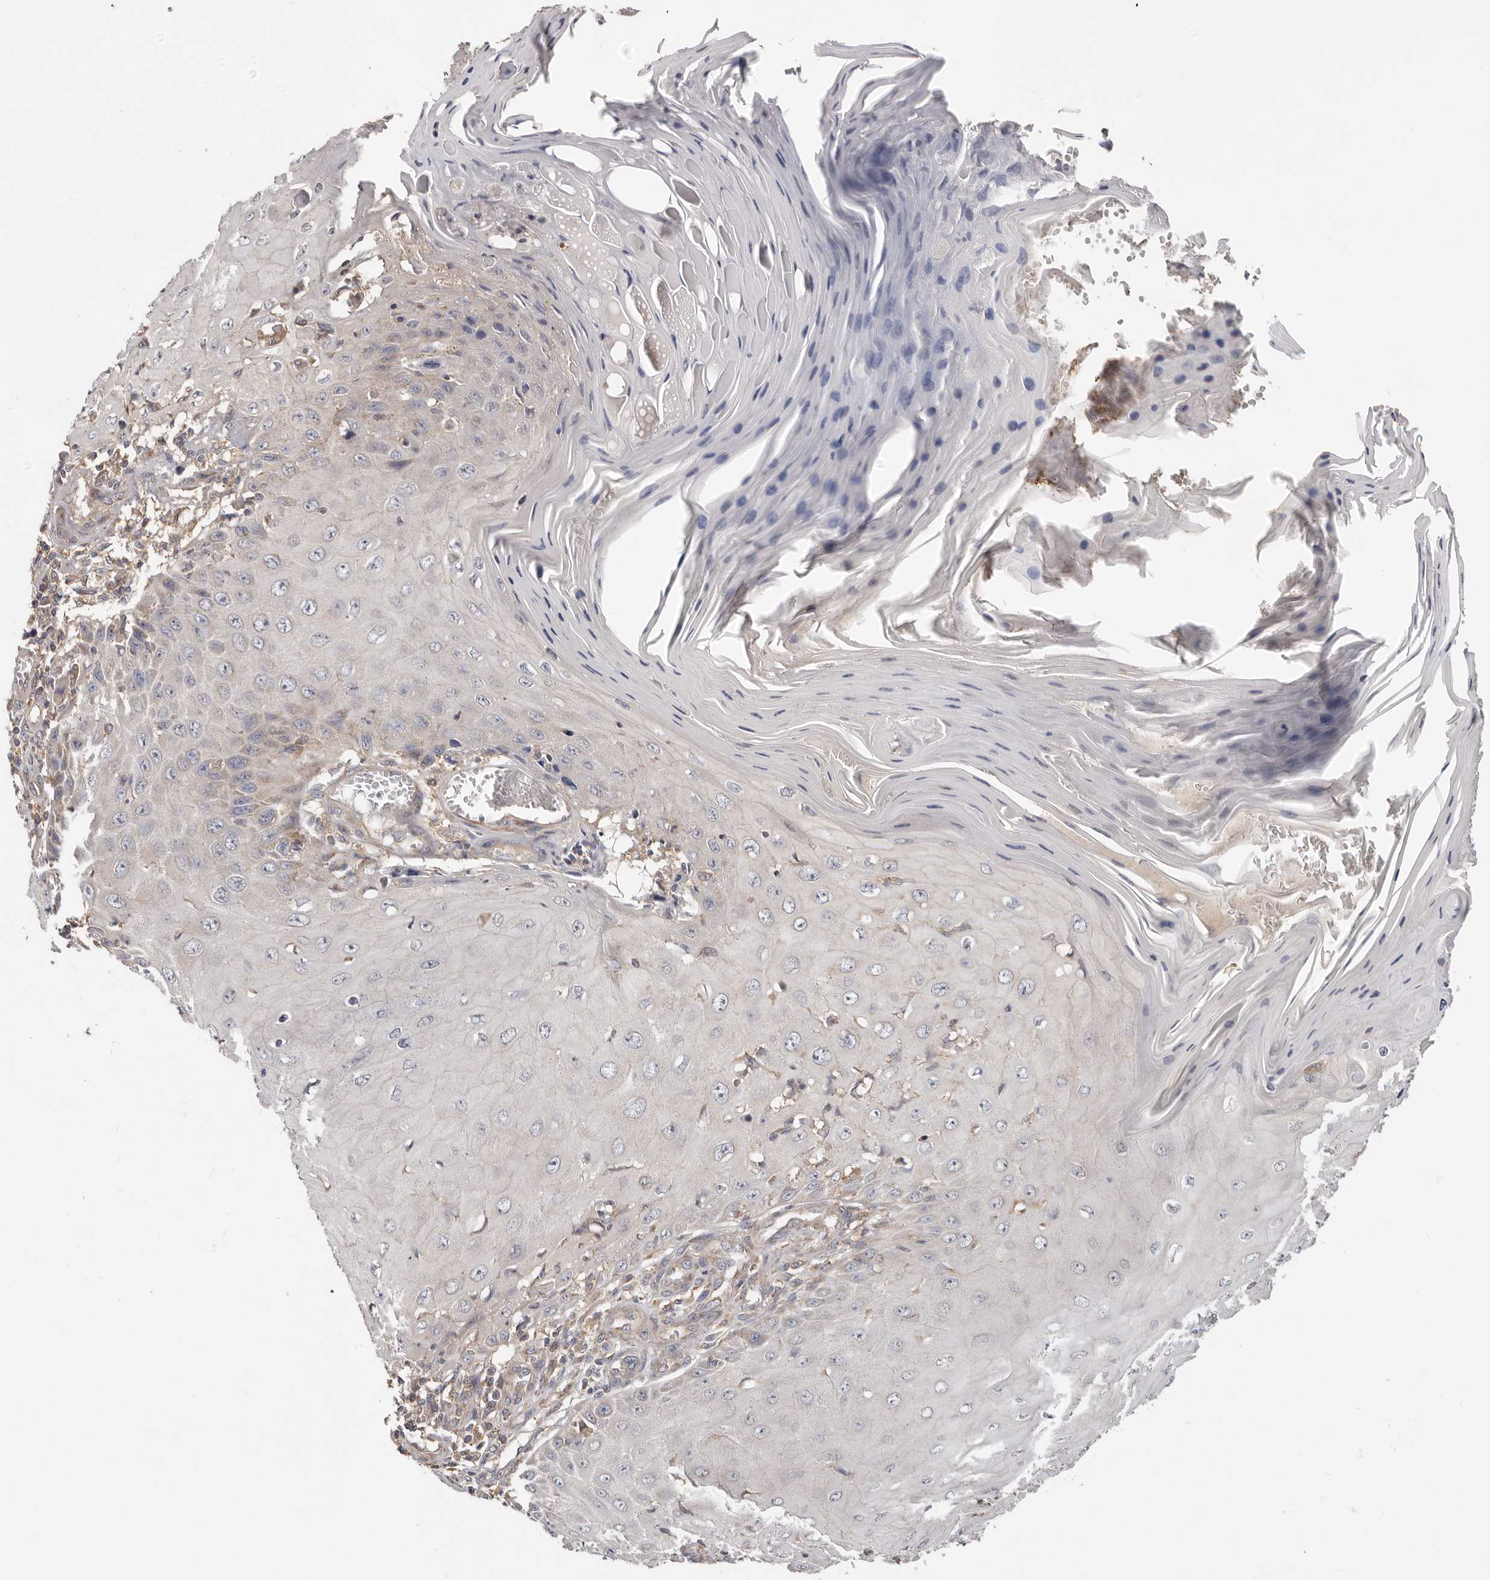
{"staining": {"intensity": "negative", "quantity": "none", "location": "none"}, "tissue": "skin cancer", "cell_type": "Tumor cells", "image_type": "cancer", "snomed": [{"axis": "morphology", "description": "Squamous cell carcinoma, NOS"}, {"axis": "topography", "description": "Skin"}], "caption": "Immunohistochemical staining of skin cancer displays no significant positivity in tumor cells.", "gene": "LRP6", "patient": {"sex": "female", "age": 73}}